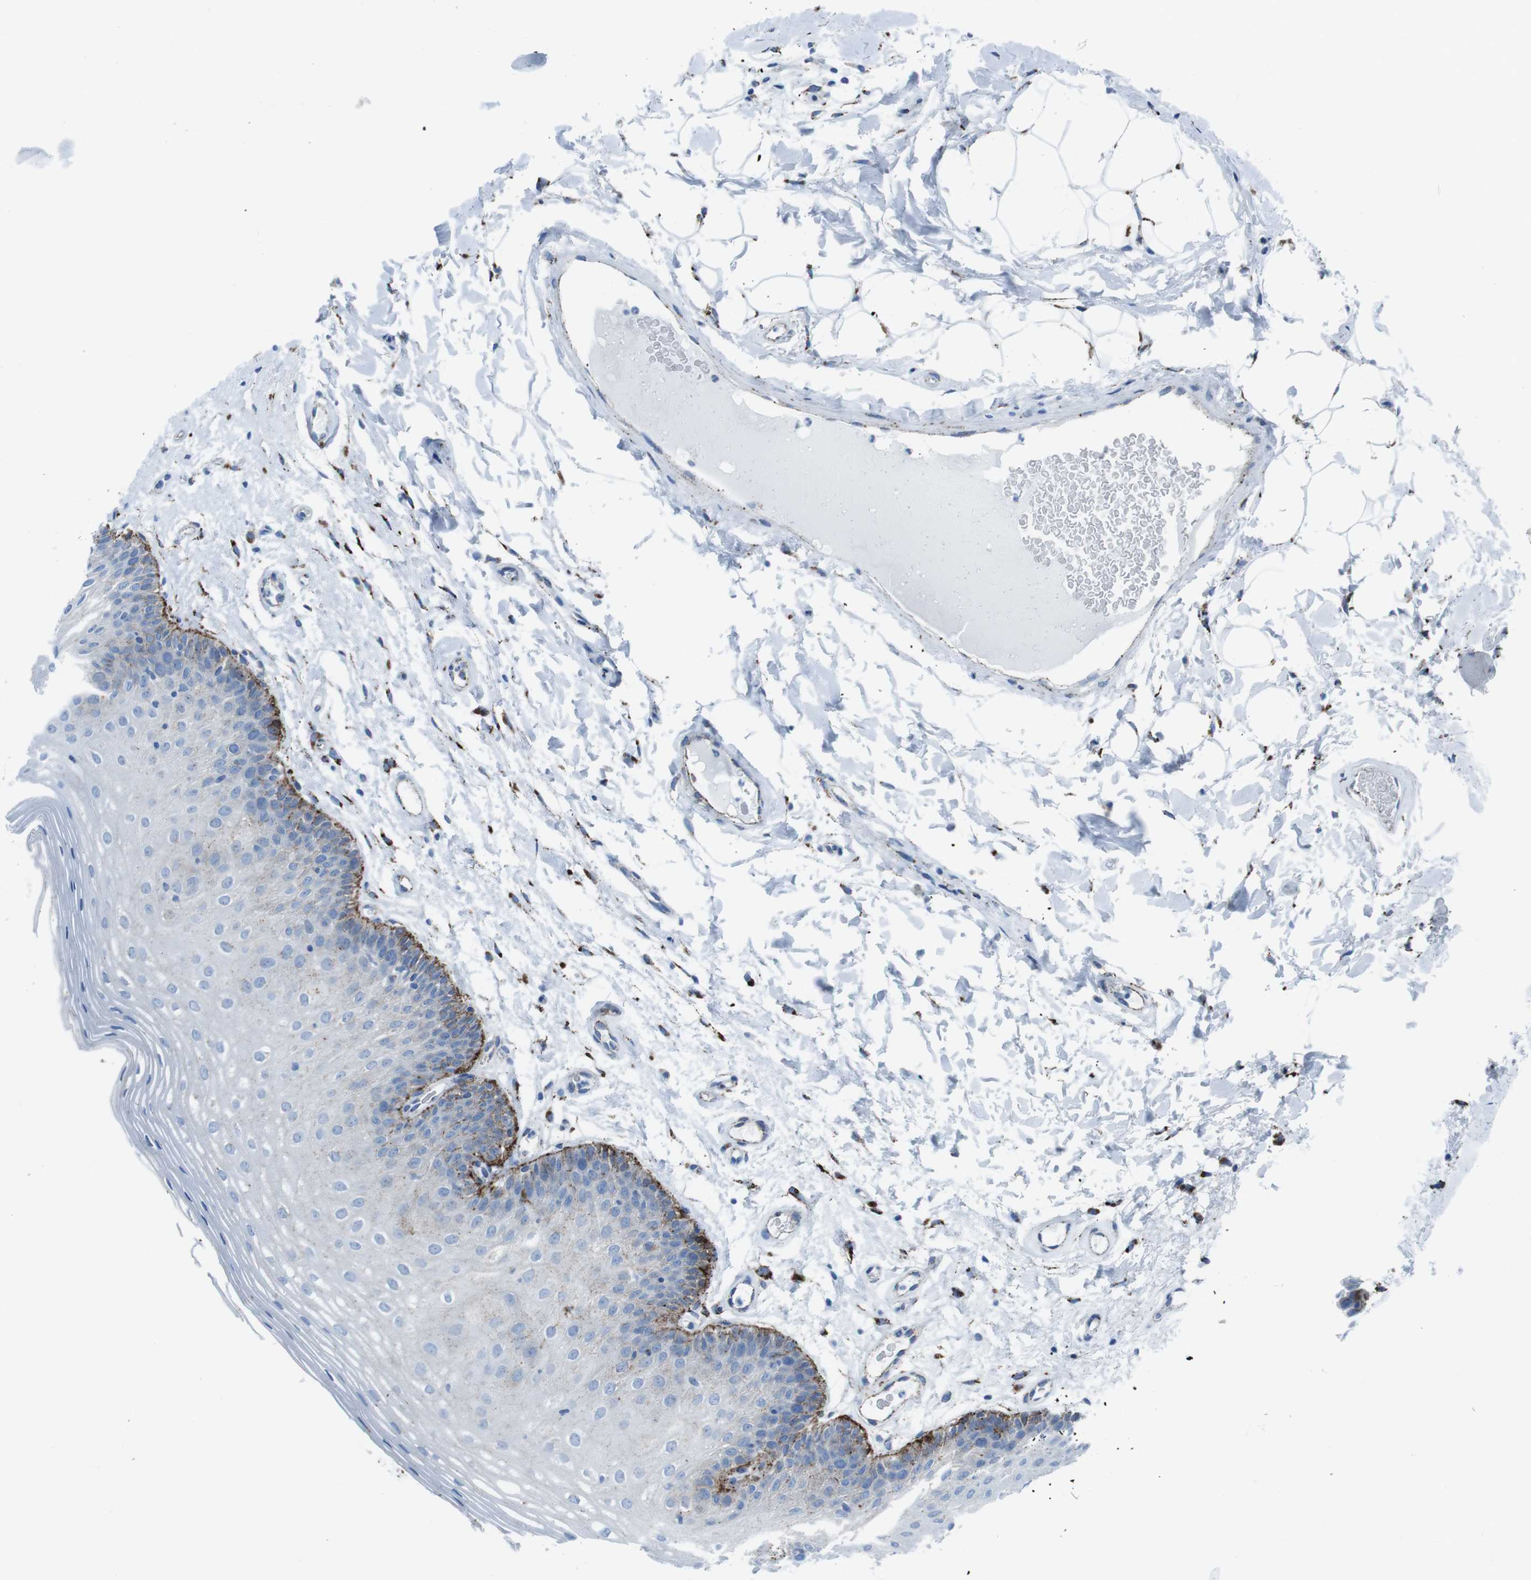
{"staining": {"intensity": "moderate", "quantity": "<25%", "location": "cytoplasmic/membranous"}, "tissue": "oral mucosa", "cell_type": "Squamous epithelial cells", "image_type": "normal", "snomed": [{"axis": "morphology", "description": "Normal tissue, NOS"}, {"axis": "morphology", "description": "Squamous cell carcinoma, NOS"}, {"axis": "topography", "description": "Skeletal muscle"}, {"axis": "topography", "description": "Oral tissue"}], "caption": "Immunohistochemistry (DAB (3,3'-diaminobenzidine)) staining of benign oral mucosa shows moderate cytoplasmic/membranous protein staining in approximately <25% of squamous epithelial cells.", "gene": "SCARB2", "patient": {"sex": "male", "age": 71}}